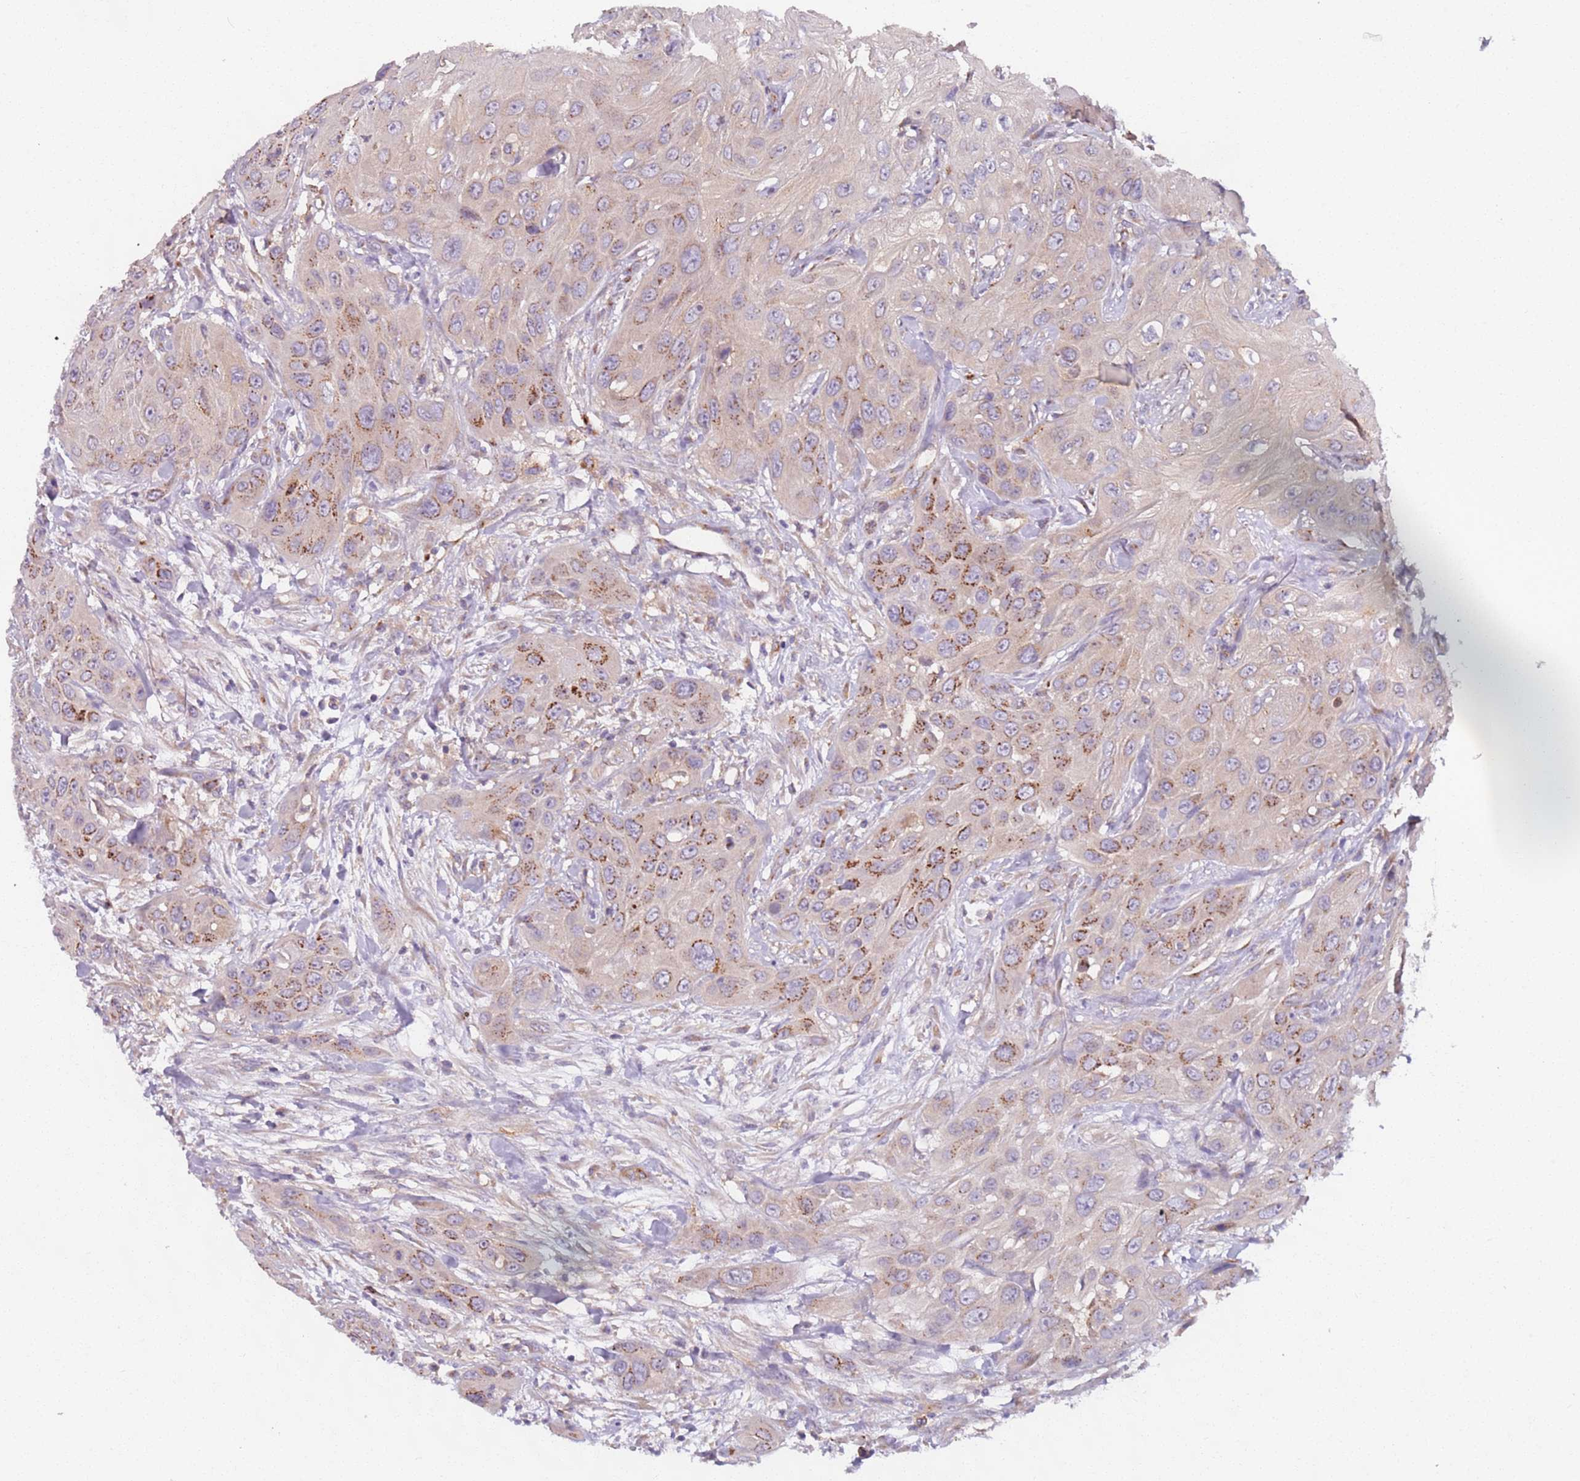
{"staining": {"intensity": "strong", "quantity": "<25%", "location": "cytoplasmic/membranous"}, "tissue": "head and neck cancer", "cell_type": "Tumor cells", "image_type": "cancer", "snomed": [{"axis": "morphology", "description": "Squamous cell carcinoma, NOS"}, {"axis": "topography", "description": "Head-Neck"}], "caption": "Immunohistochemistry (IHC) photomicrograph of head and neck squamous cell carcinoma stained for a protein (brown), which shows medium levels of strong cytoplasmic/membranous staining in approximately <25% of tumor cells.", "gene": "AKTIP", "patient": {"sex": "male", "age": 81}}